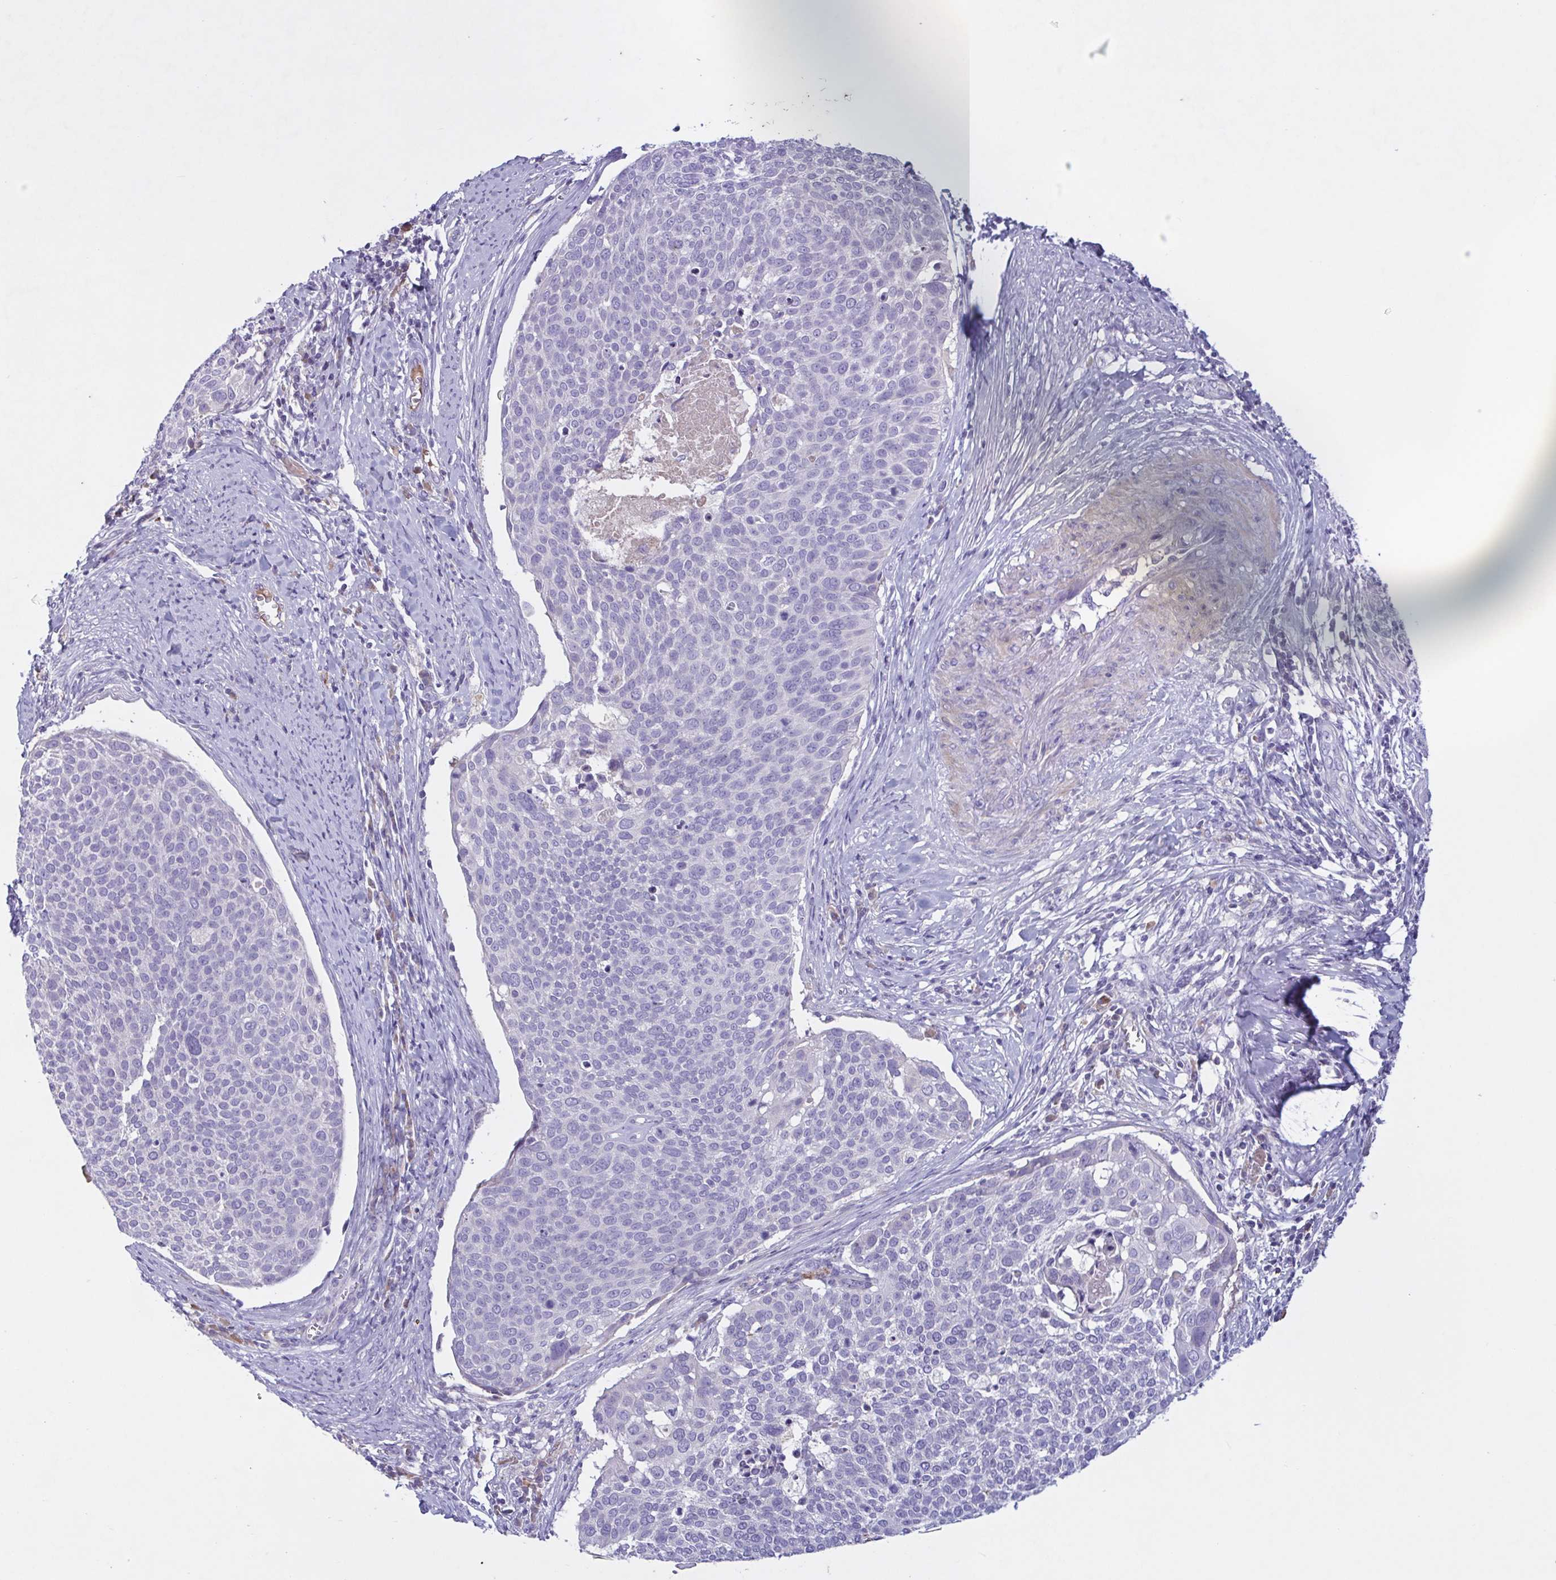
{"staining": {"intensity": "negative", "quantity": "none", "location": "none"}, "tissue": "cervical cancer", "cell_type": "Tumor cells", "image_type": "cancer", "snomed": [{"axis": "morphology", "description": "Squamous cell carcinoma, NOS"}, {"axis": "topography", "description": "Cervix"}], "caption": "Immunohistochemistry (IHC) image of neoplastic tissue: cervical cancer stained with DAB (3,3'-diaminobenzidine) exhibits no significant protein positivity in tumor cells.", "gene": "F13B", "patient": {"sex": "female", "age": 39}}